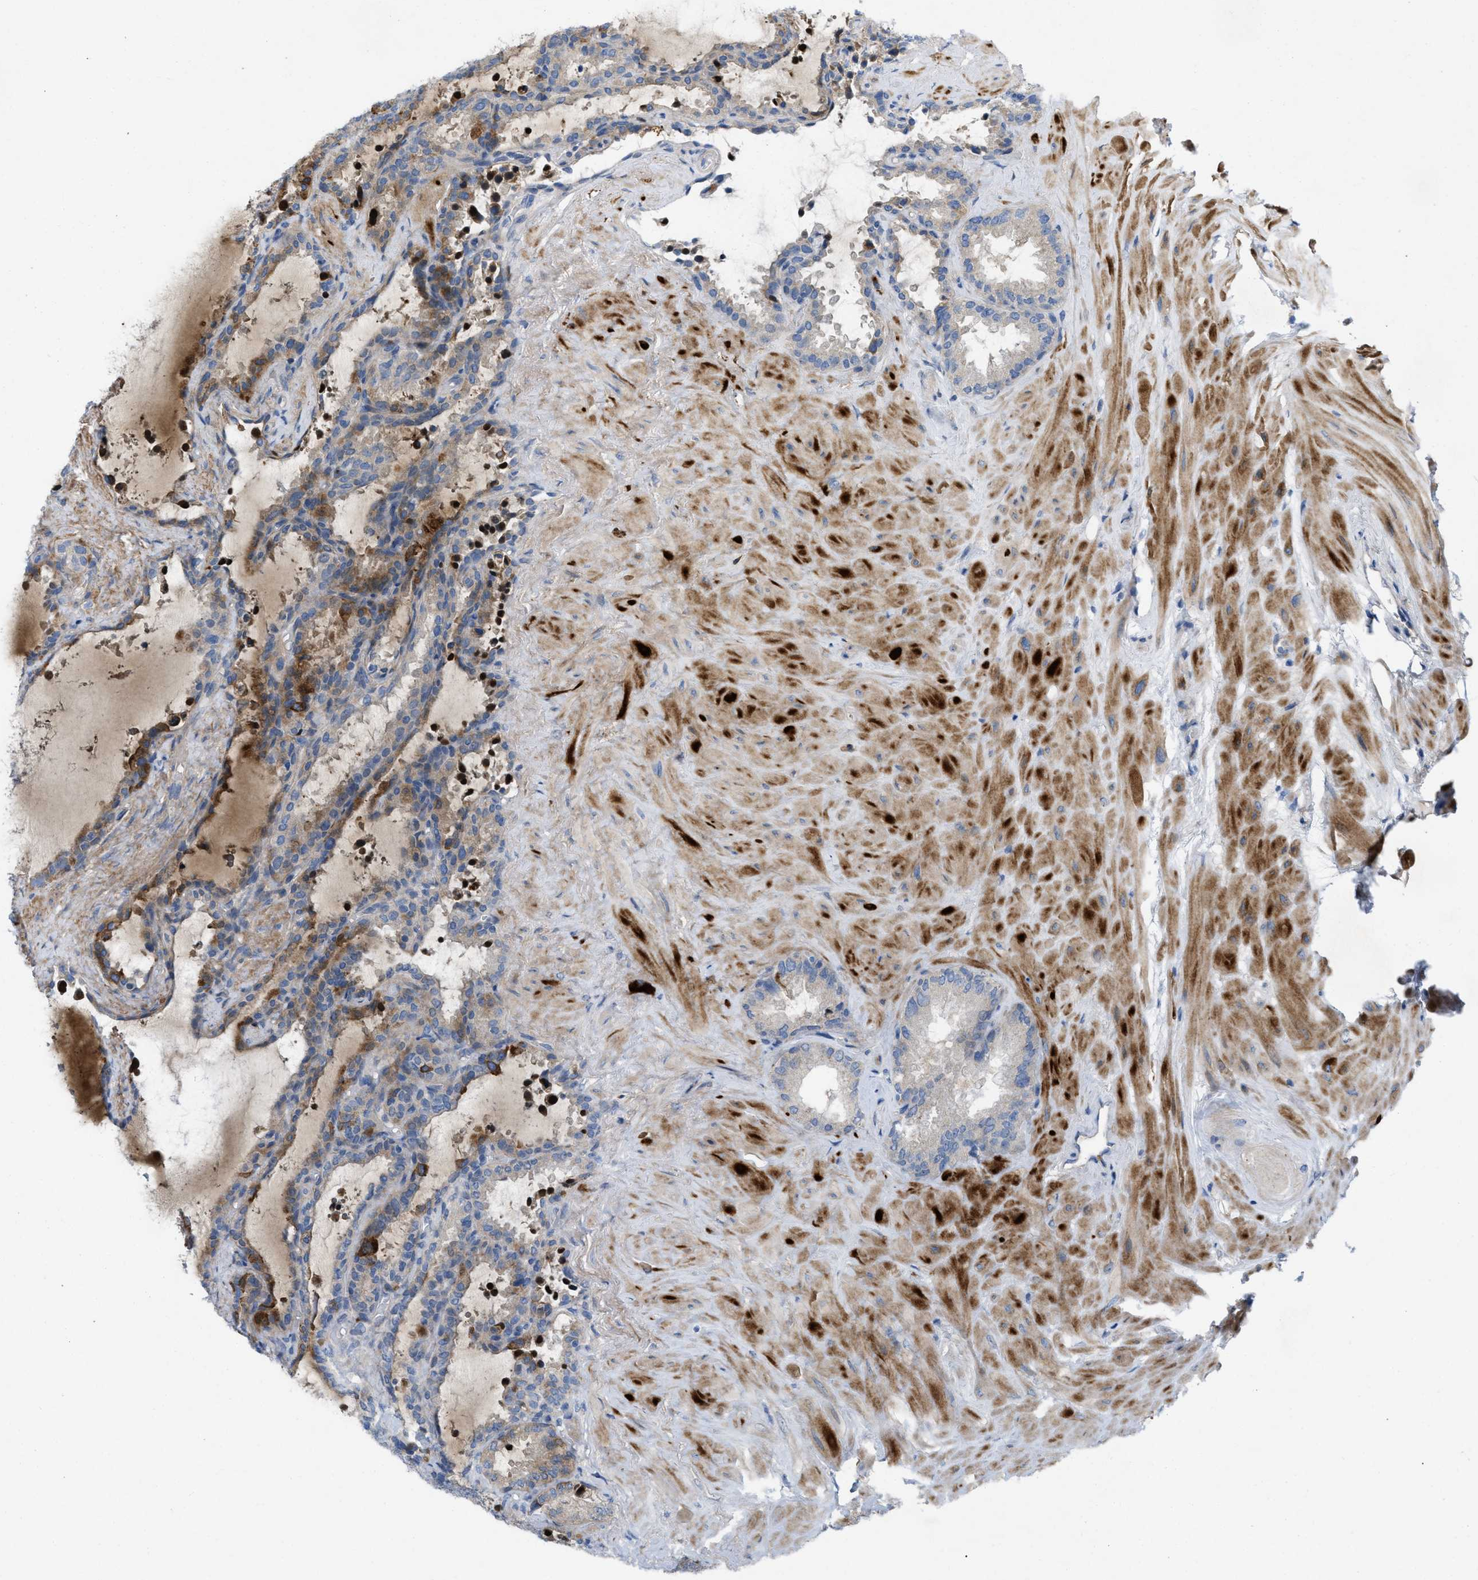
{"staining": {"intensity": "moderate", "quantity": "<25%", "location": "cytoplasmic/membranous"}, "tissue": "seminal vesicle", "cell_type": "Glandular cells", "image_type": "normal", "snomed": [{"axis": "morphology", "description": "Normal tissue, NOS"}, {"axis": "topography", "description": "Seminal veicle"}], "caption": "IHC (DAB) staining of unremarkable seminal vesicle exhibits moderate cytoplasmic/membranous protein positivity in approximately <25% of glandular cells. (DAB IHC, brown staining for protein, blue staining for nuclei).", "gene": "PLPPR5", "patient": {"sex": "male", "age": 46}}